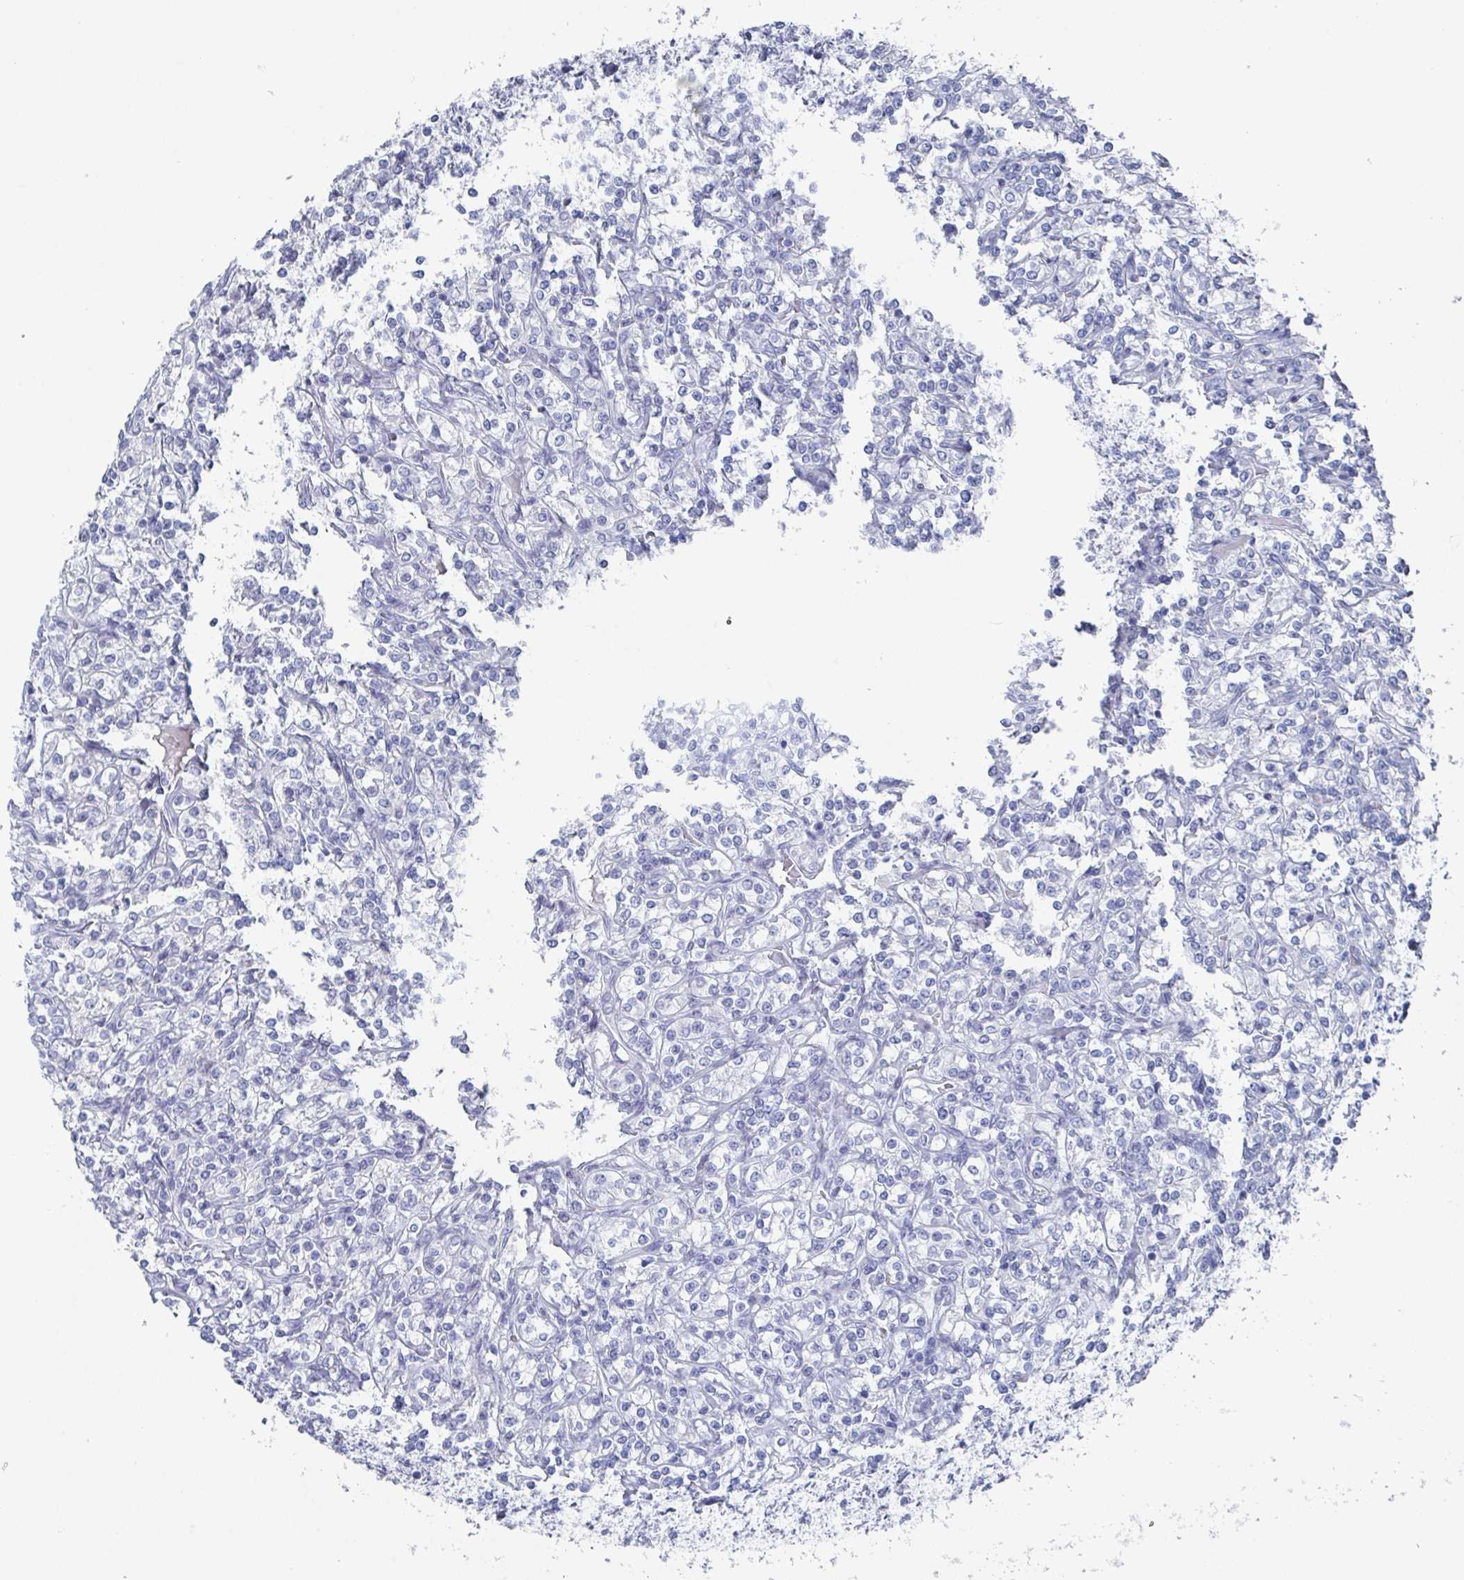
{"staining": {"intensity": "negative", "quantity": "none", "location": "none"}, "tissue": "renal cancer", "cell_type": "Tumor cells", "image_type": "cancer", "snomed": [{"axis": "morphology", "description": "Adenocarcinoma, NOS"}, {"axis": "topography", "description": "Kidney"}], "caption": "The IHC micrograph has no significant expression in tumor cells of adenocarcinoma (renal) tissue. (DAB immunohistochemistry (IHC), high magnification).", "gene": "CAMKV", "patient": {"sex": "male", "age": 77}}